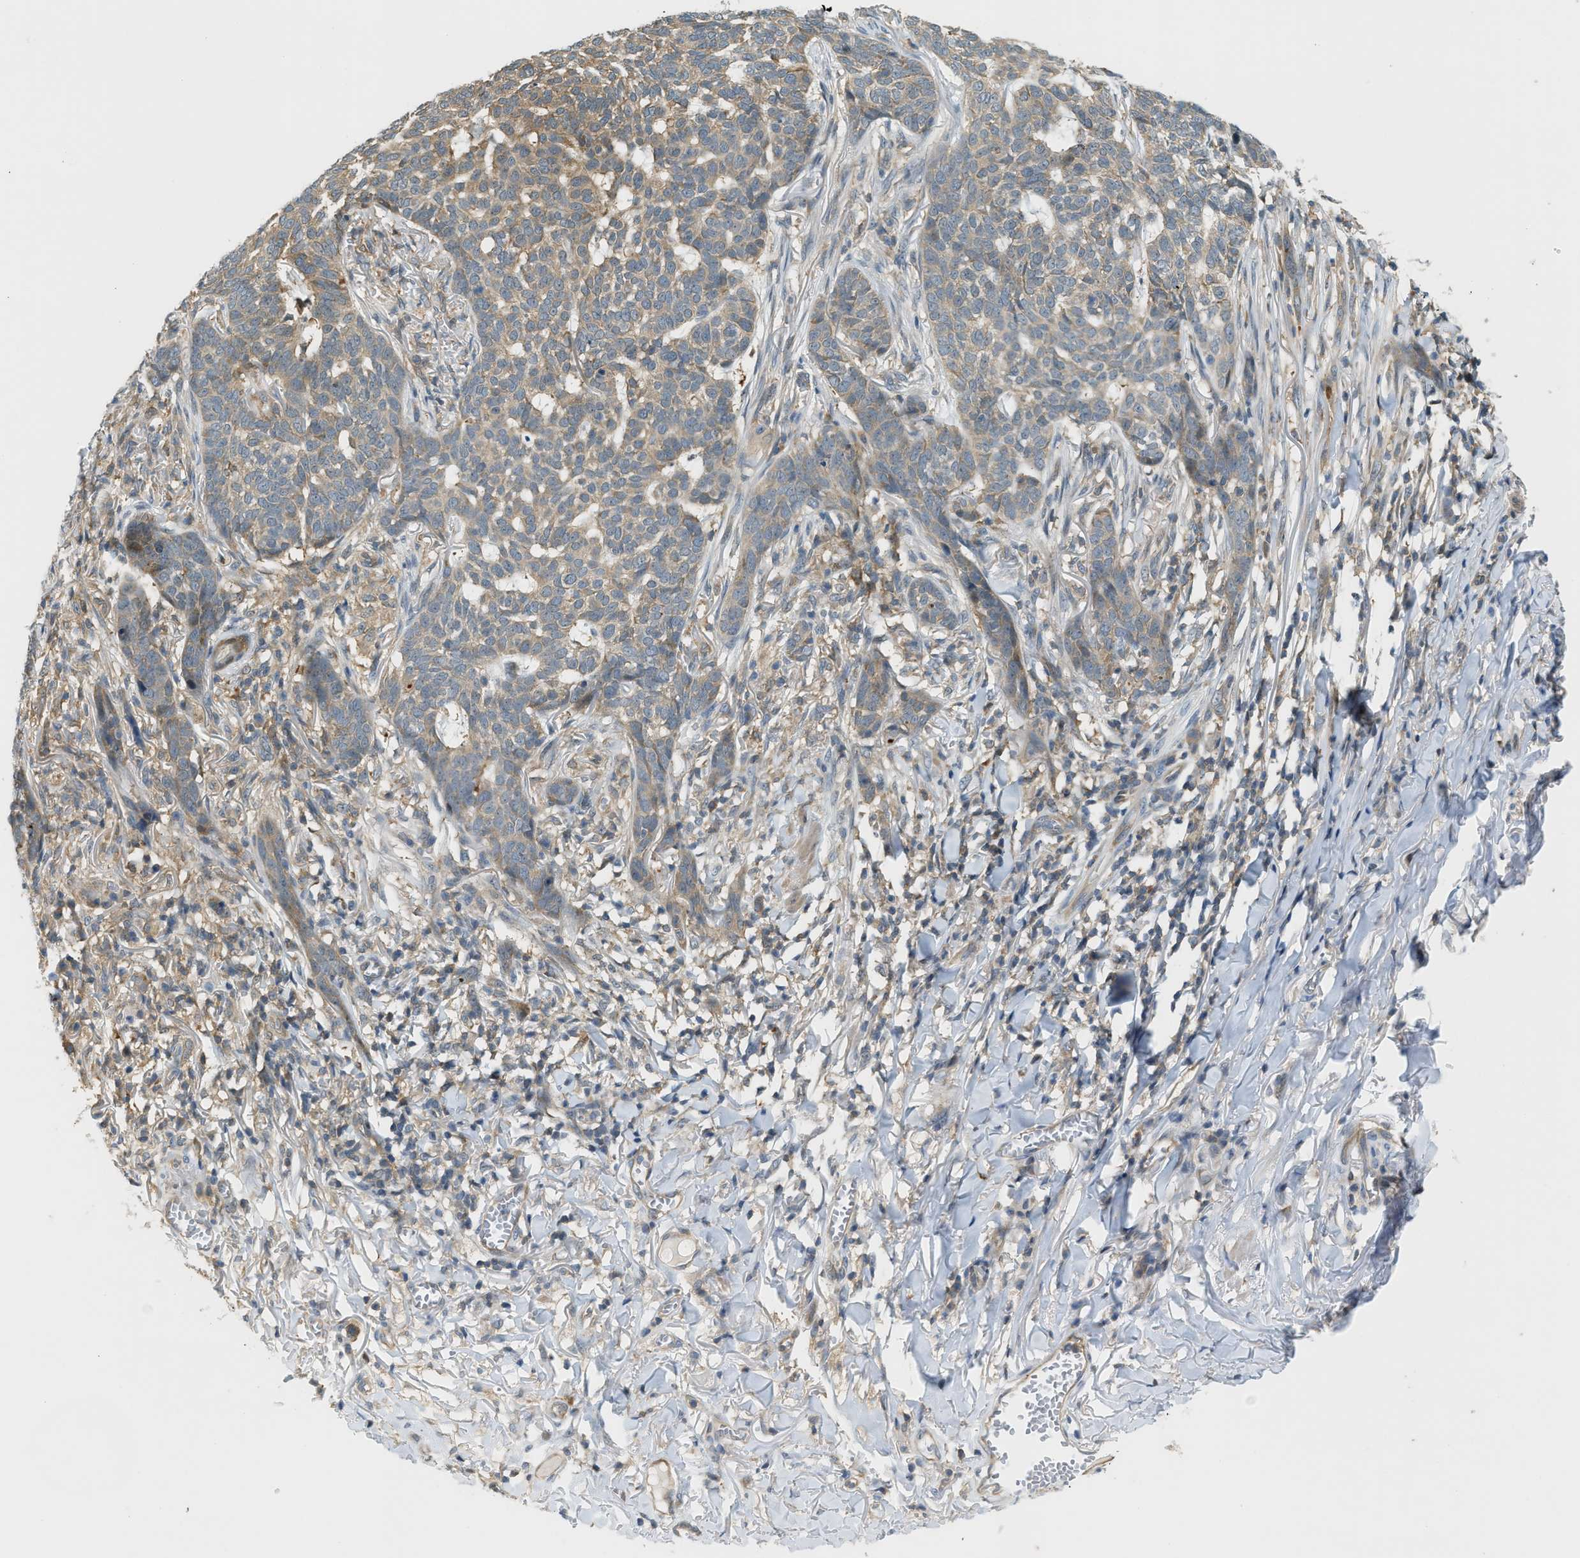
{"staining": {"intensity": "weak", "quantity": ">75%", "location": "cytoplasmic/membranous"}, "tissue": "skin cancer", "cell_type": "Tumor cells", "image_type": "cancer", "snomed": [{"axis": "morphology", "description": "Basal cell carcinoma"}, {"axis": "topography", "description": "Skin"}], "caption": "Weak cytoplasmic/membranous expression for a protein is identified in approximately >75% of tumor cells of skin cancer (basal cell carcinoma) using immunohistochemistry (IHC).", "gene": "PDCL3", "patient": {"sex": "male", "age": 85}}